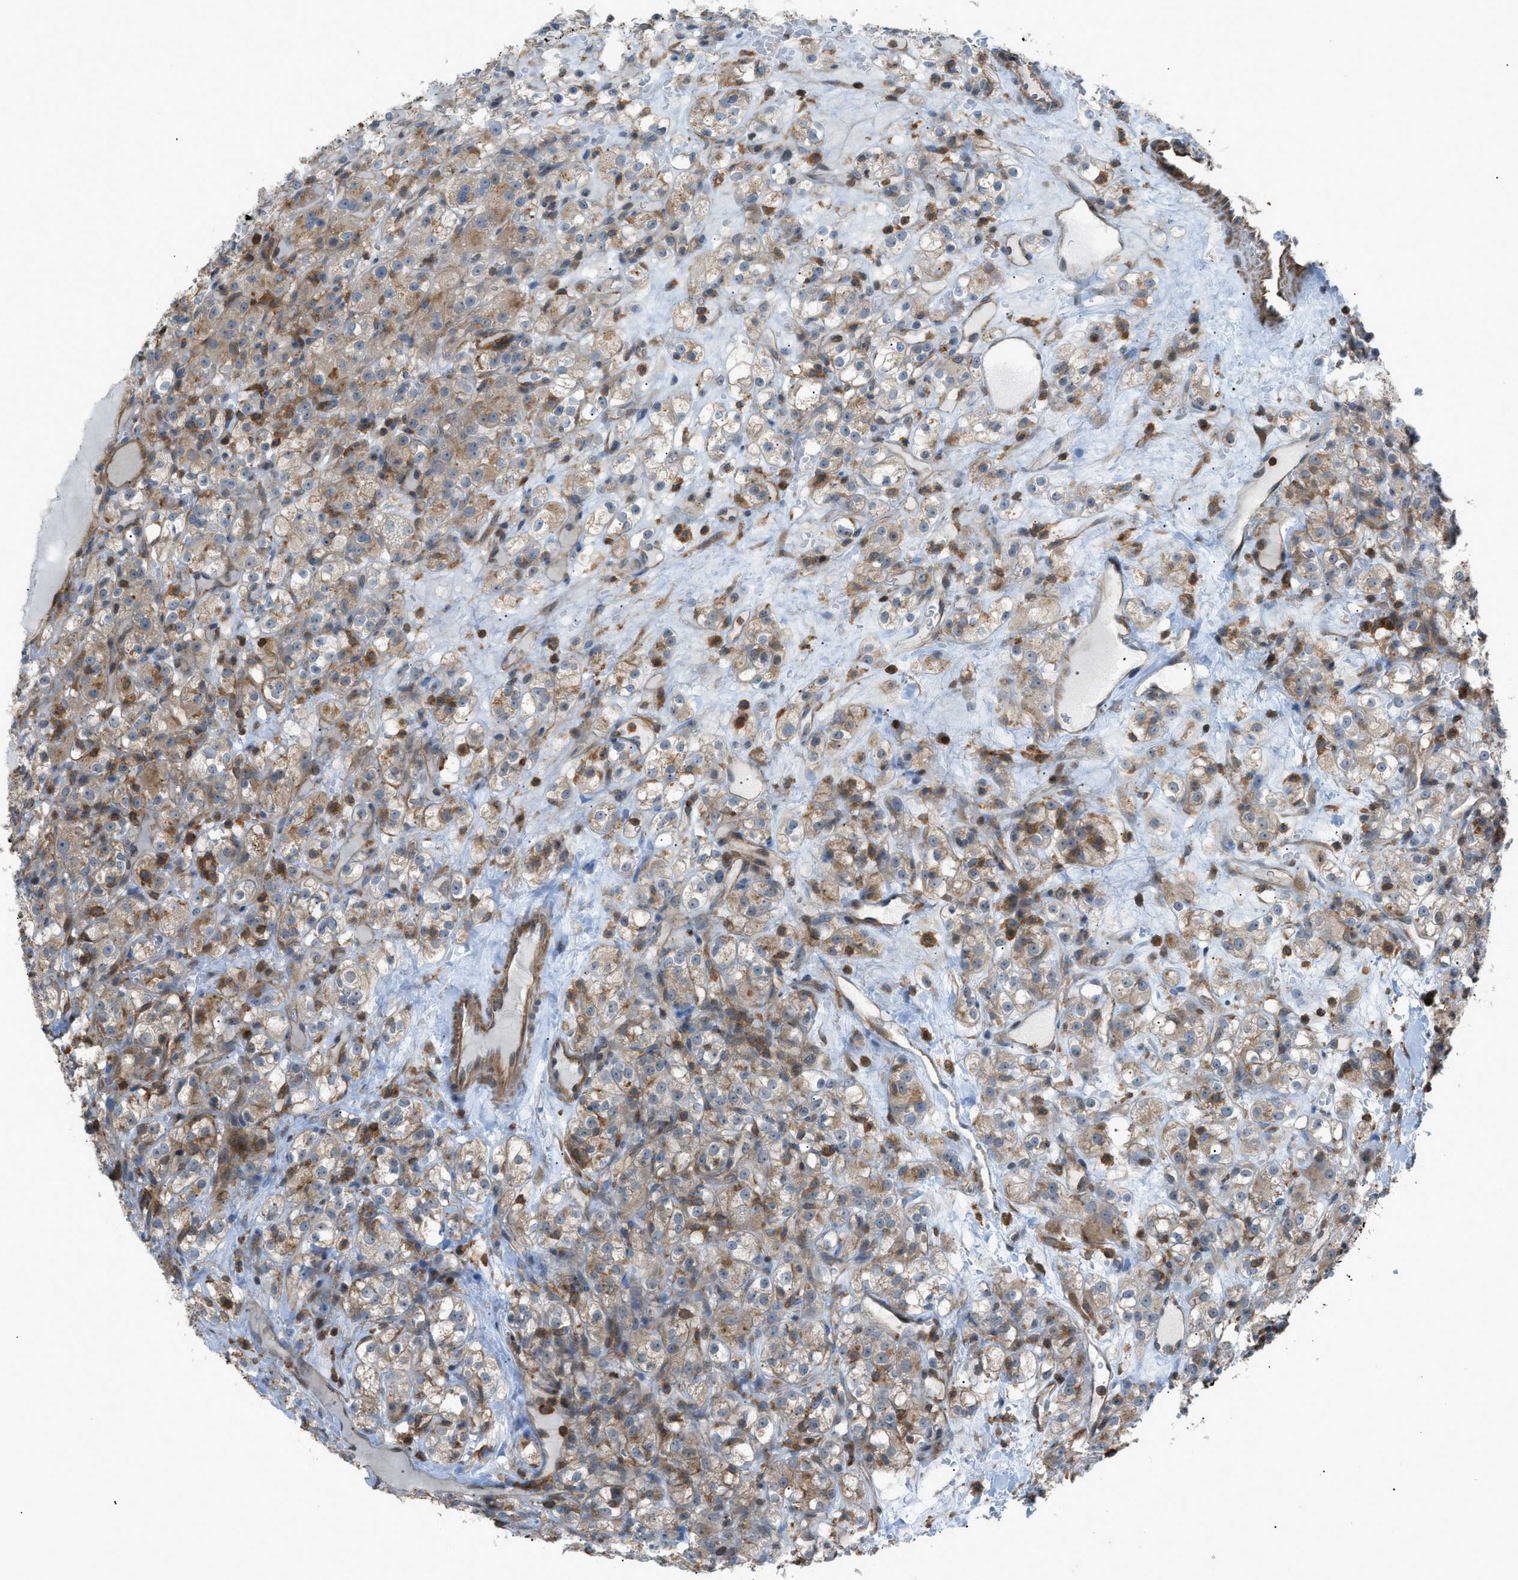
{"staining": {"intensity": "moderate", "quantity": "25%-75%", "location": "cytoplasmic/membranous"}, "tissue": "renal cancer", "cell_type": "Tumor cells", "image_type": "cancer", "snomed": [{"axis": "morphology", "description": "Normal tissue, NOS"}, {"axis": "morphology", "description": "Adenocarcinoma, NOS"}, {"axis": "topography", "description": "Kidney"}], "caption": "Immunohistochemistry micrograph of renal cancer (adenocarcinoma) stained for a protein (brown), which exhibits medium levels of moderate cytoplasmic/membranous positivity in approximately 25%-75% of tumor cells.", "gene": "DYRK1A", "patient": {"sex": "male", "age": 61}}